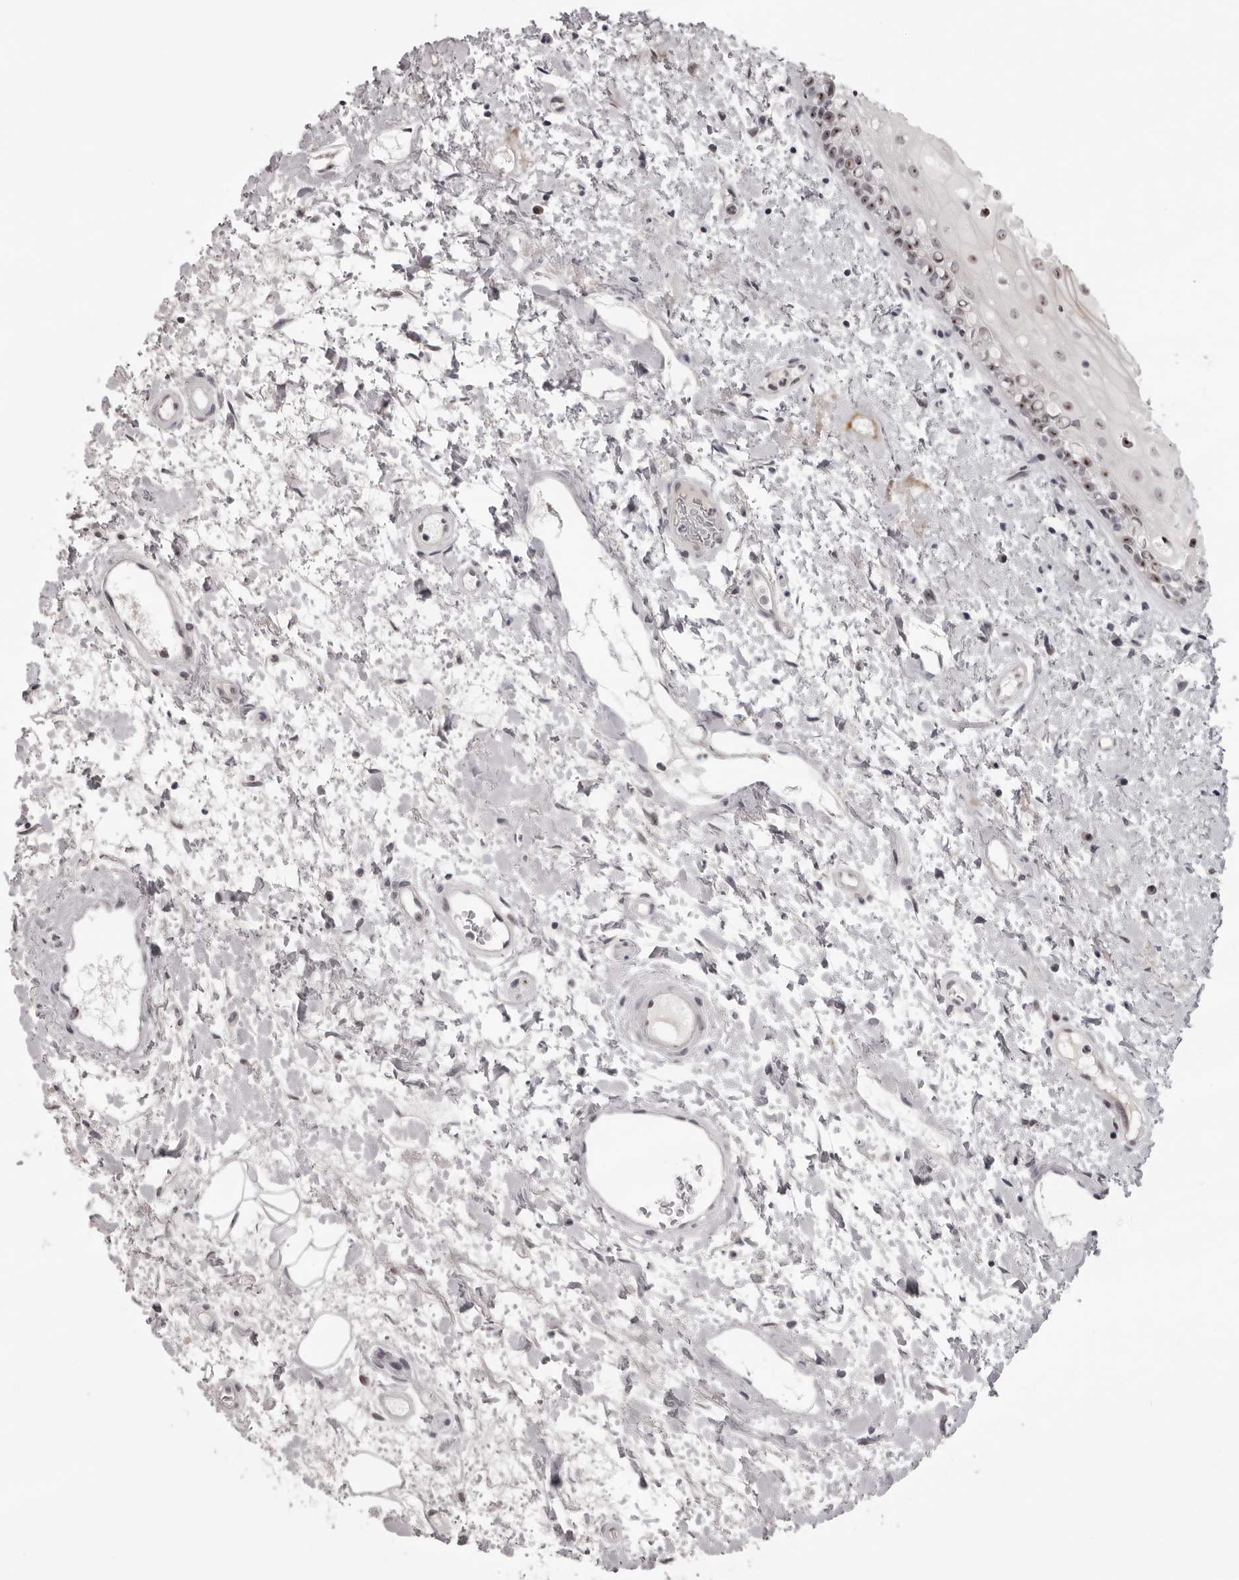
{"staining": {"intensity": "moderate", "quantity": ">75%", "location": "cytoplasmic/membranous,nuclear"}, "tissue": "oral mucosa", "cell_type": "Squamous epithelial cells", "image_type": "normal", "snomed": [{"axis": "morphology", "description": "Normal tissue, NOS"}, {"axis": "topography", "description": "Oral tissue"}], "caption": "DAB immunohistochemical staining of unremarkable oral mucosa shows moderate cytoplasmic/membranous,nuclear protein staining in approximately >75% of squamous epithelial cells. (brown staining indicates protein expression, while blue staining denotes nuclei).", "gene": "HELZ", "patient": {"sex": "female", "age": 76}}